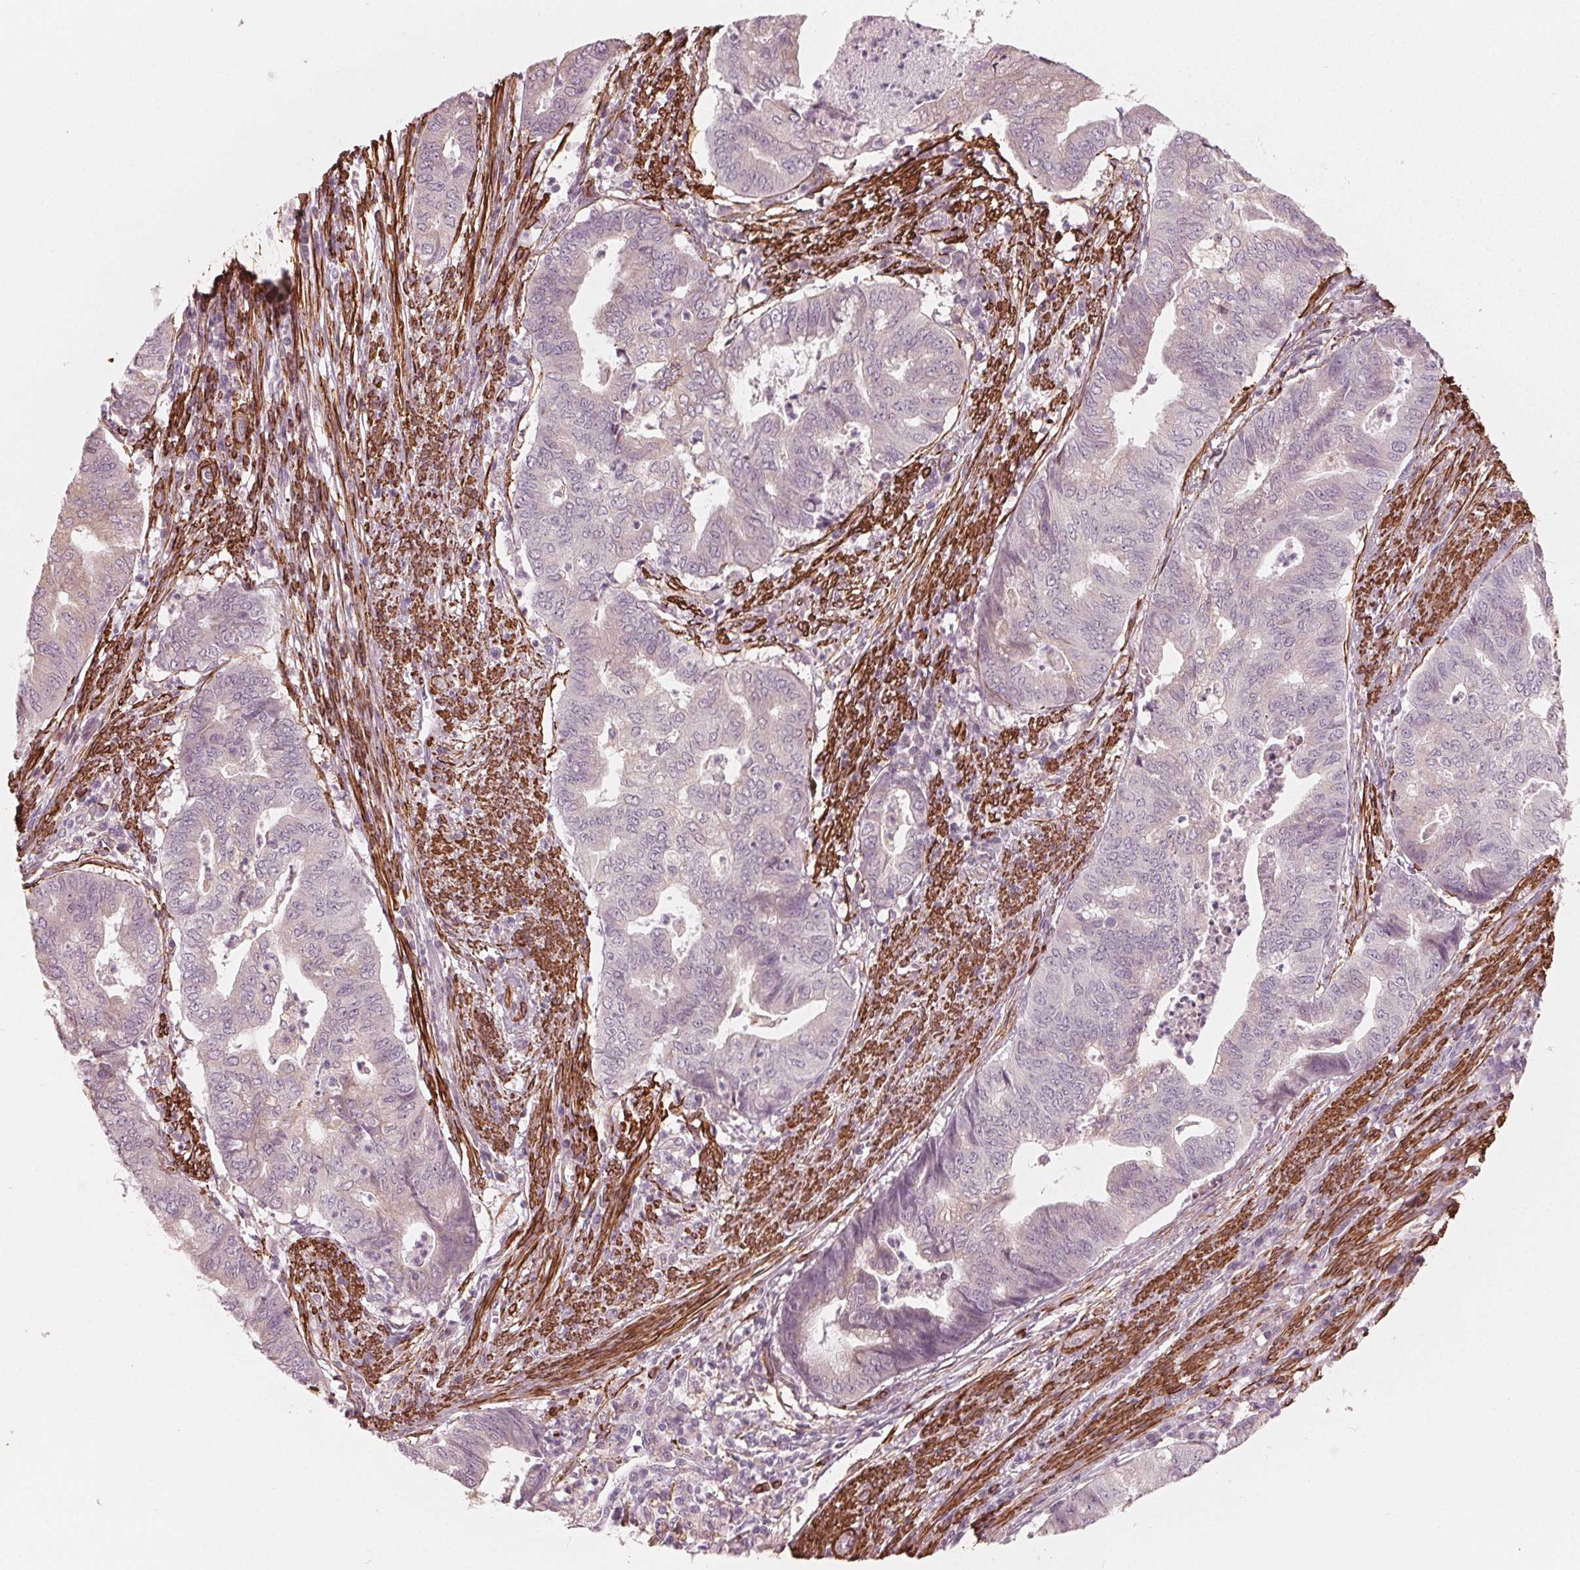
{"staining": {"intensity": "negative", "quantity": "none", "location": "none"}, "tissue": "endometrial cancer", "cell_type": "Tumor cells", "image_type": "cancer", "snomed": [{"axis": "morphology", "description": "Adenocarcinoma, NOS"}, {"axis": "topography", "description": "Endometrium"}], "caption": "Tumor cells are negative for brown protein staining in endometrial cancer (adenocarcinoma).", "gene": "MIER3", "patient": {"sex": "female", "age": 79}}